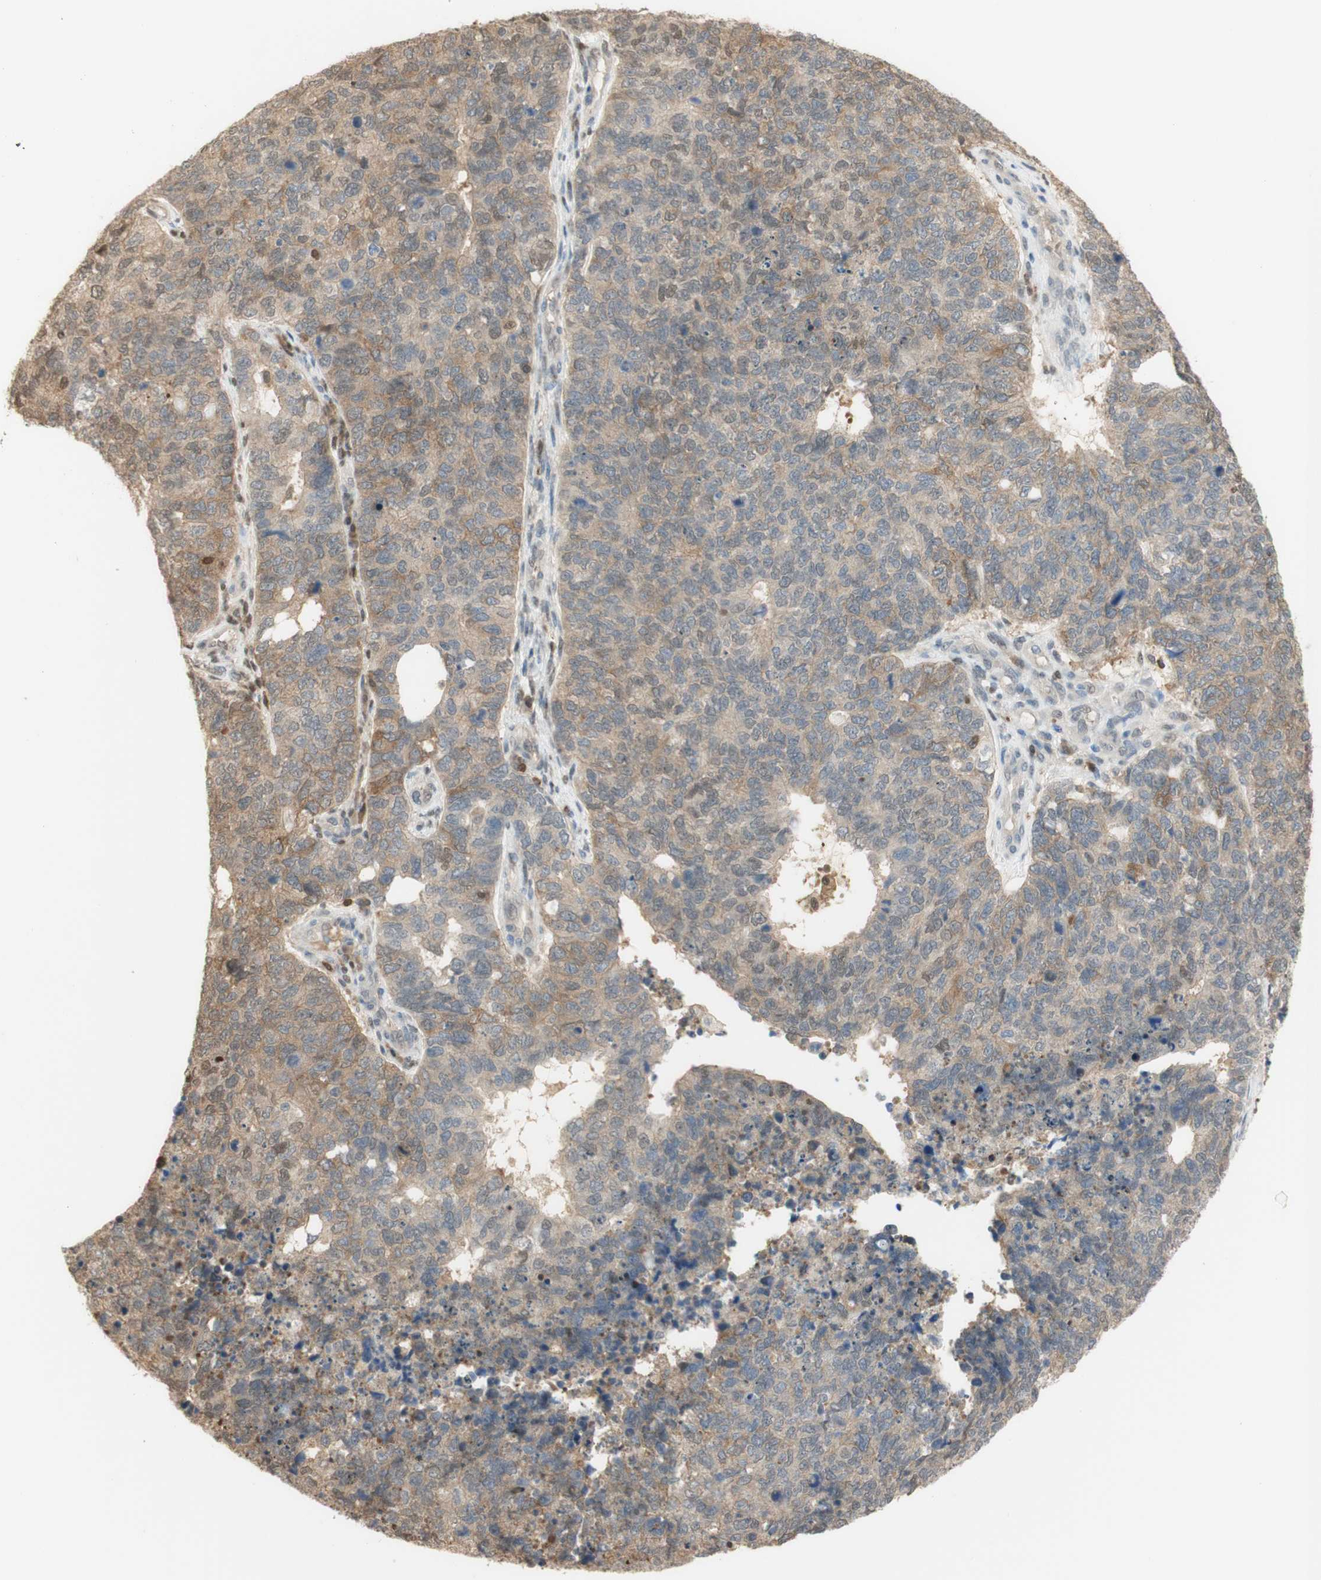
{"staining": {"intensity": "weak", "quantity": ">75%", "location": "cytoplasmic/membranous"}, "tissue": "cervical cancer", "cell_type": "Tumor cells", "image_type": "cancer", "snomed": [{"axis": "morphology", "description": "Squamous cell carcinoma, NOS"}, {"axis": "topography", "description": "Cervix"}], "caption": "Tumor cells demonstrate low levels of weak cytoplasmic/membranous staining in approximately >75% of cells in squamous cell carcinoma (cervical).", "gene": "NAP1L4", "patient": {"sex": "female", "age": 63}}